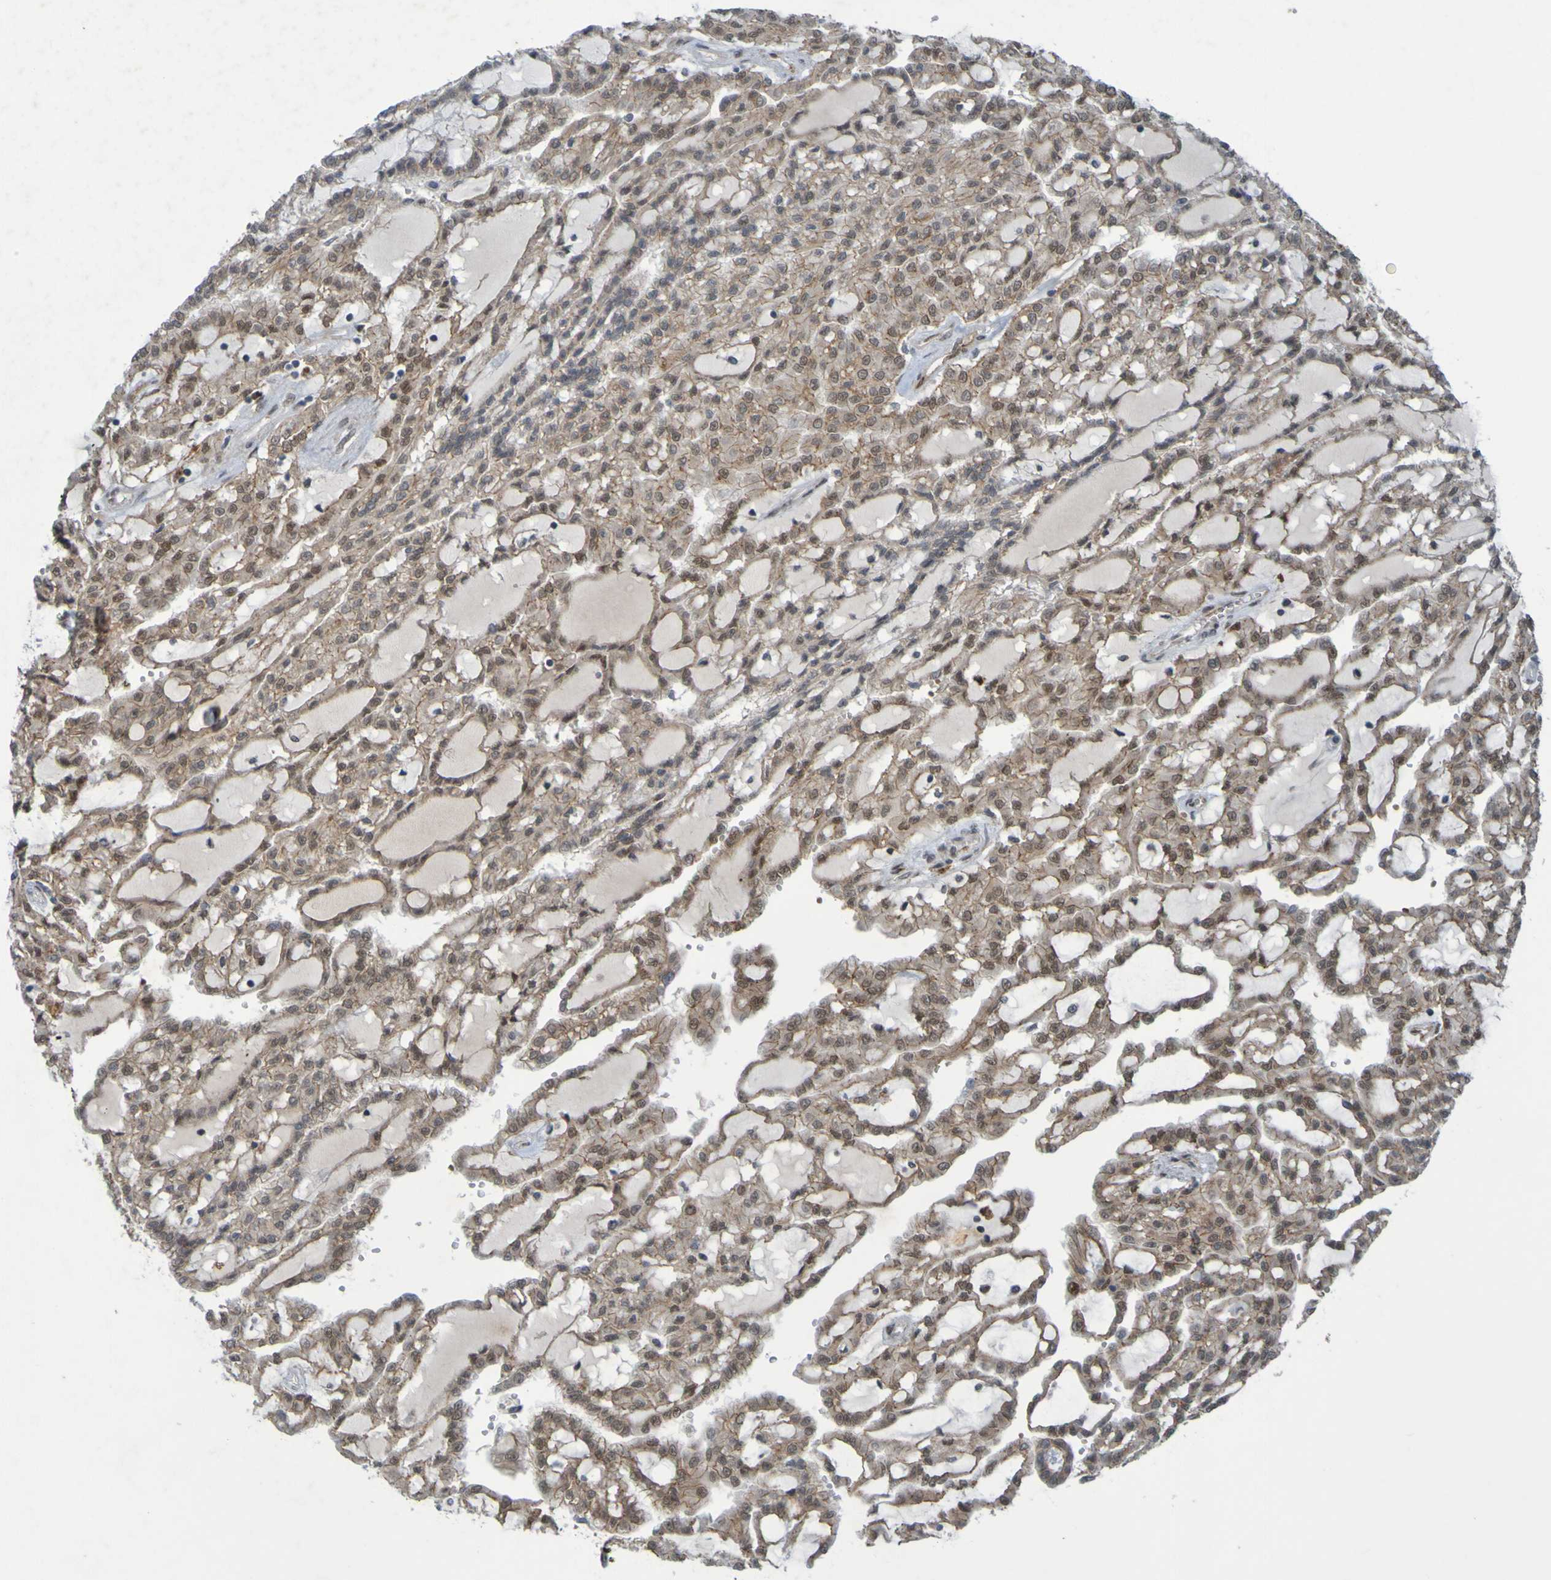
{"staining": {"intensity": "moderate", "quantity": ">75%", "location": "cytoplasmic/membranous"}, "tissue": "renal cancer", "cell_type": "Tumor cells", "image_type": "cancer", "snomed": [{"axis": "morphology", "description": "Adenocarcinoma, NOS"}, {"axis": "topography", "description": "Kidney"}], "caption": "Human adenocarcinoma (renal) stained for a protein (brown) displays moderate cytoplasmic/membranous positive positivity in about >75% of tumor cells.", "gene": "MCPH1", "patient": {"sex": "male", "age": 63}}